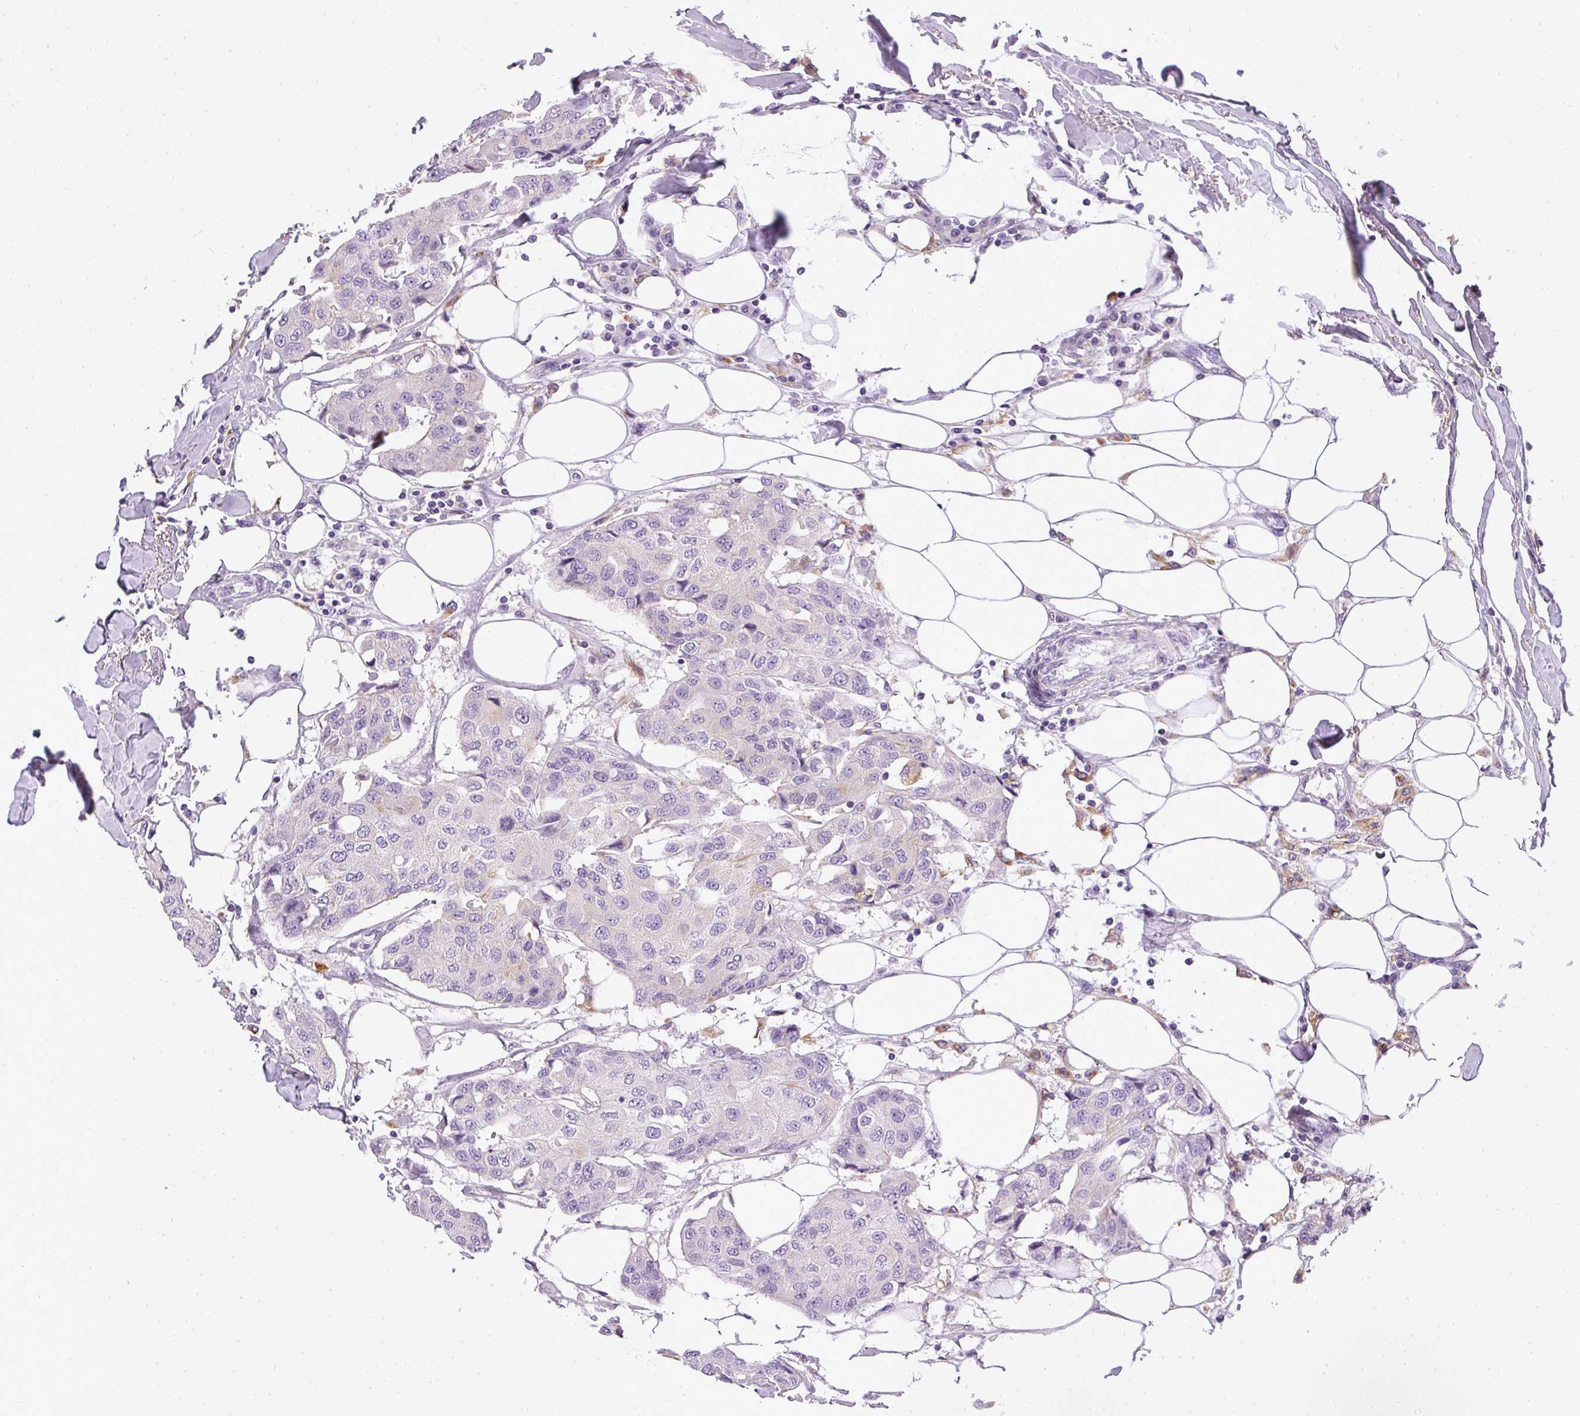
{"staining": {"intensity": "negative", "quantity": "none", "location": "none"}, "tissue": "breast cancer", "cell_type": "Tumor cells", "image_type": "cancer", "snomed": [{"axis": "morphology", "description": "Duct carcinoma"}, {"axis": "topography", "description": "Breast"}], "caption": "IHC micrograph of neoplastic tissue: breast intraductal carcinoma stained with DAB demonstrates no significant protein positivity in tumor cells. The staining is performed using DAB (3,3'-diaminobenzidine) brown chromogen with nuclei counter-stained in using hematoxylin.", "gene": "ATP6V1D", "patient": {"sex": "female", "age": 80}}